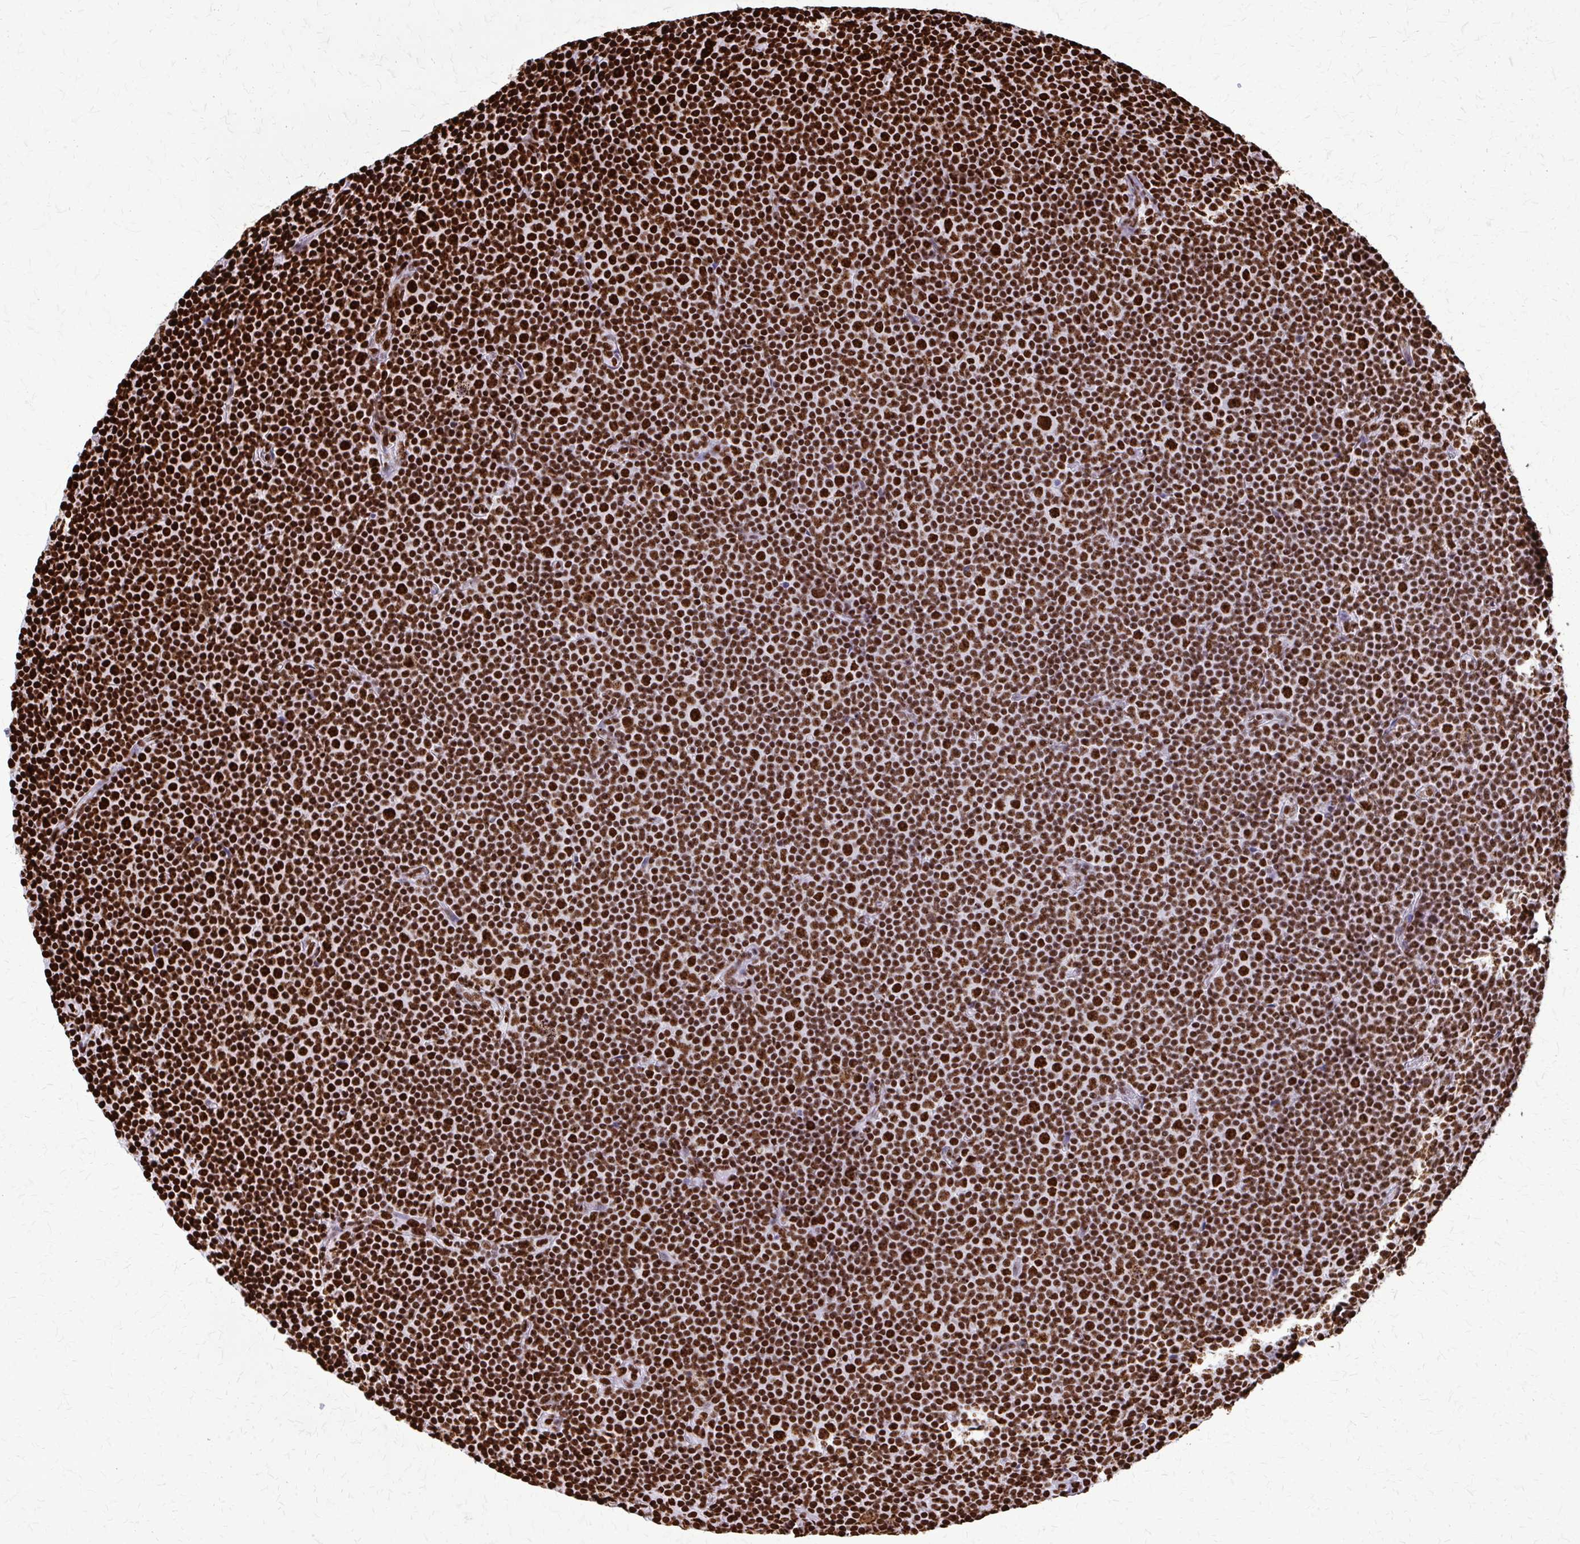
{"staining": {"intensity": "strong", "quantity": ">75%", "location": "nuclear"}, "tissue": "lymphoma", "cell_type": "Tumor cells", "image_type": "cancer", "snomed": [{"axis": "morphology", "description": "Malignant lymphoma, non-Hodgkin's type, Low grade"}, {"axis": "topography", "description": "Lymph node"}], "caption": "Malignant lymphoma, non-Hodgkin's type (low-grade) stained for a protein shows strong nuclear positivity in tumor cells.", "gene": "SFPQ", "patient": {"sex": "female", "age": 67}}